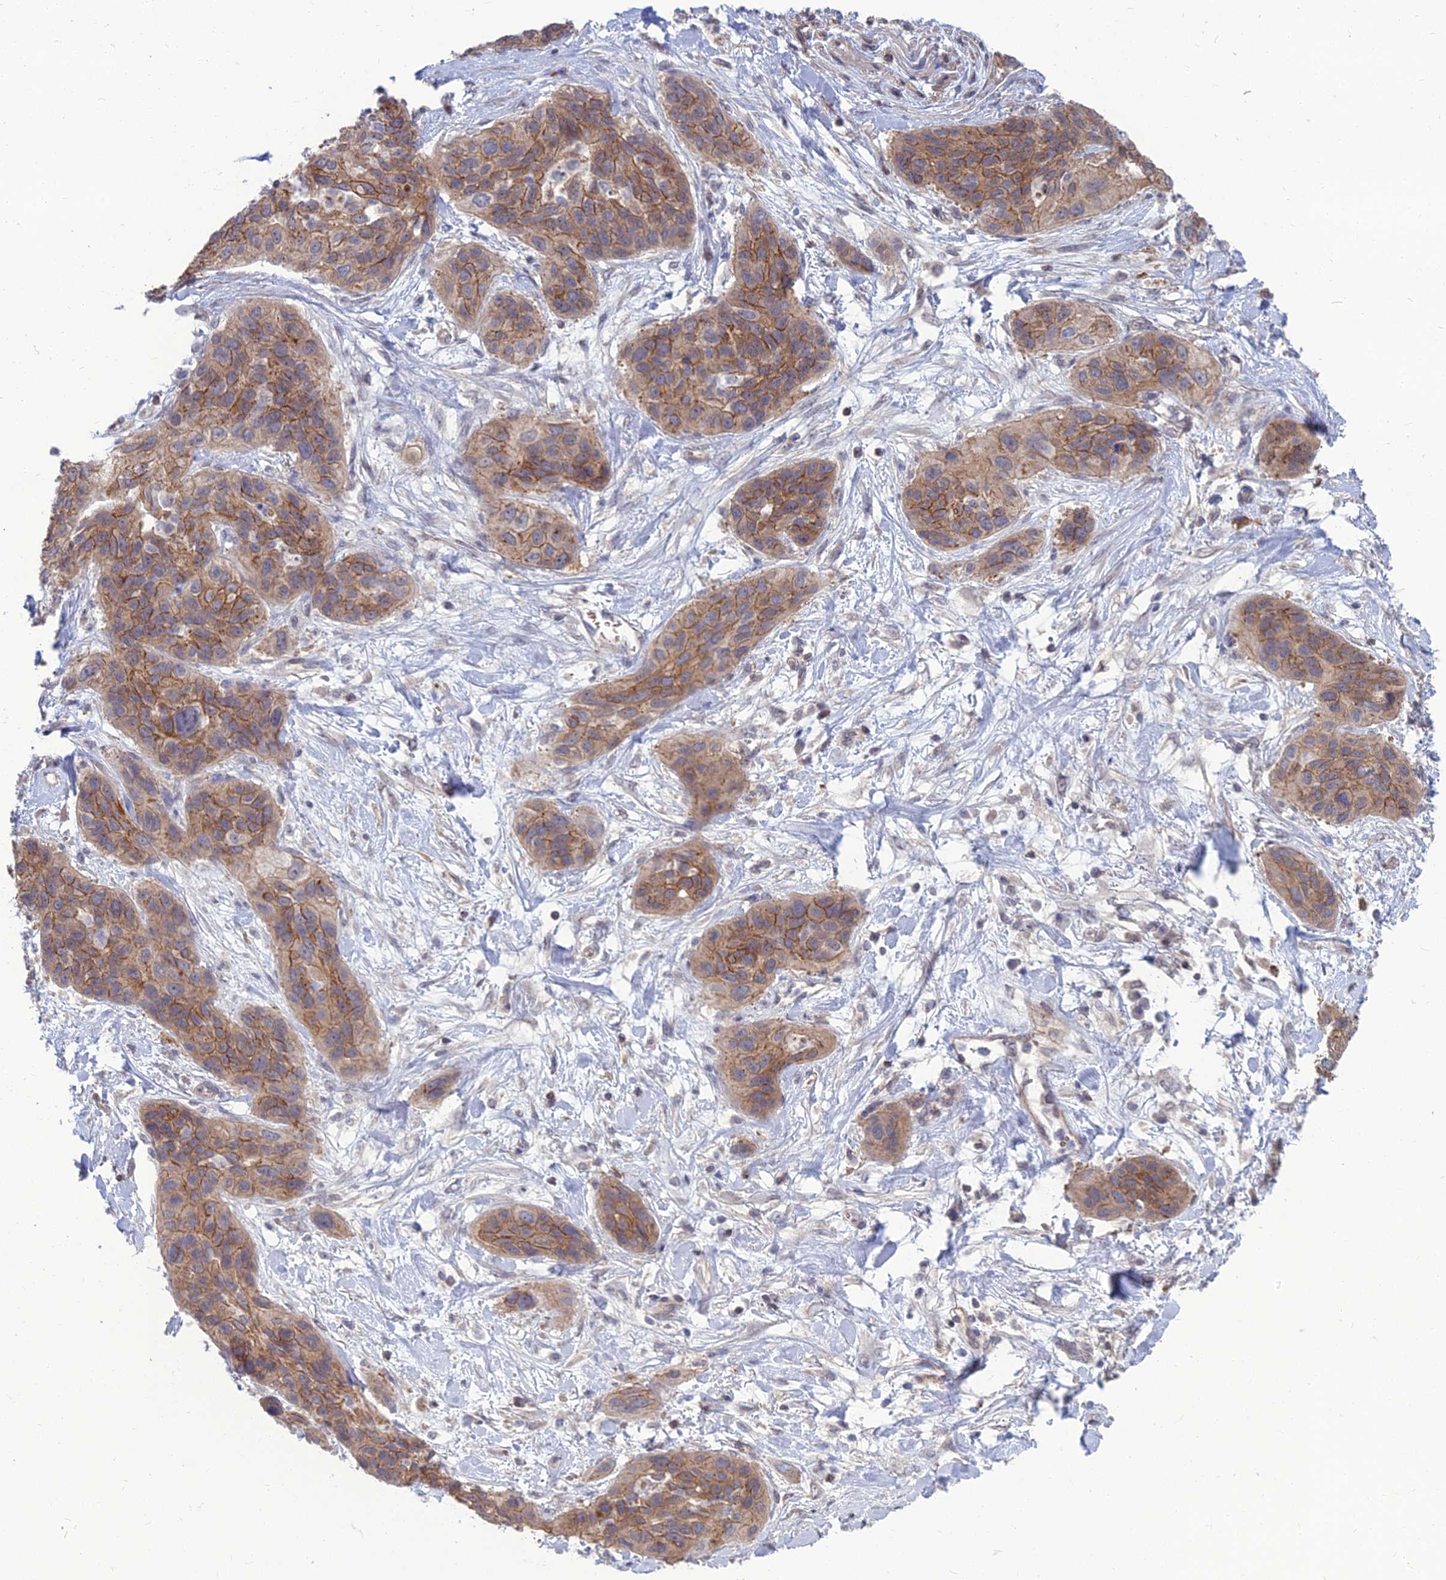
{"staining": {"intensity": "moderate", "quantity": ">75%", "location": "cytoplasmic/membranous"}, "tissue": "lung cancer", "cell_type": "Tumor cells", "image_type": "cancer", "snomed": [{"axis": "morphology", "description": "Squamous cell carcinoma, NOS"}, {"axis": "topography", "description": "Lung"}], "caption": "Approximately >75% of tumor cells in human lung squamous cell carcinoma show moderate cytoplasmic/membranous protein positivity as visualized by brown immunohistochemical staining.", "gene": "OPA3", "patient": {"sex": "female", "age": 70}}